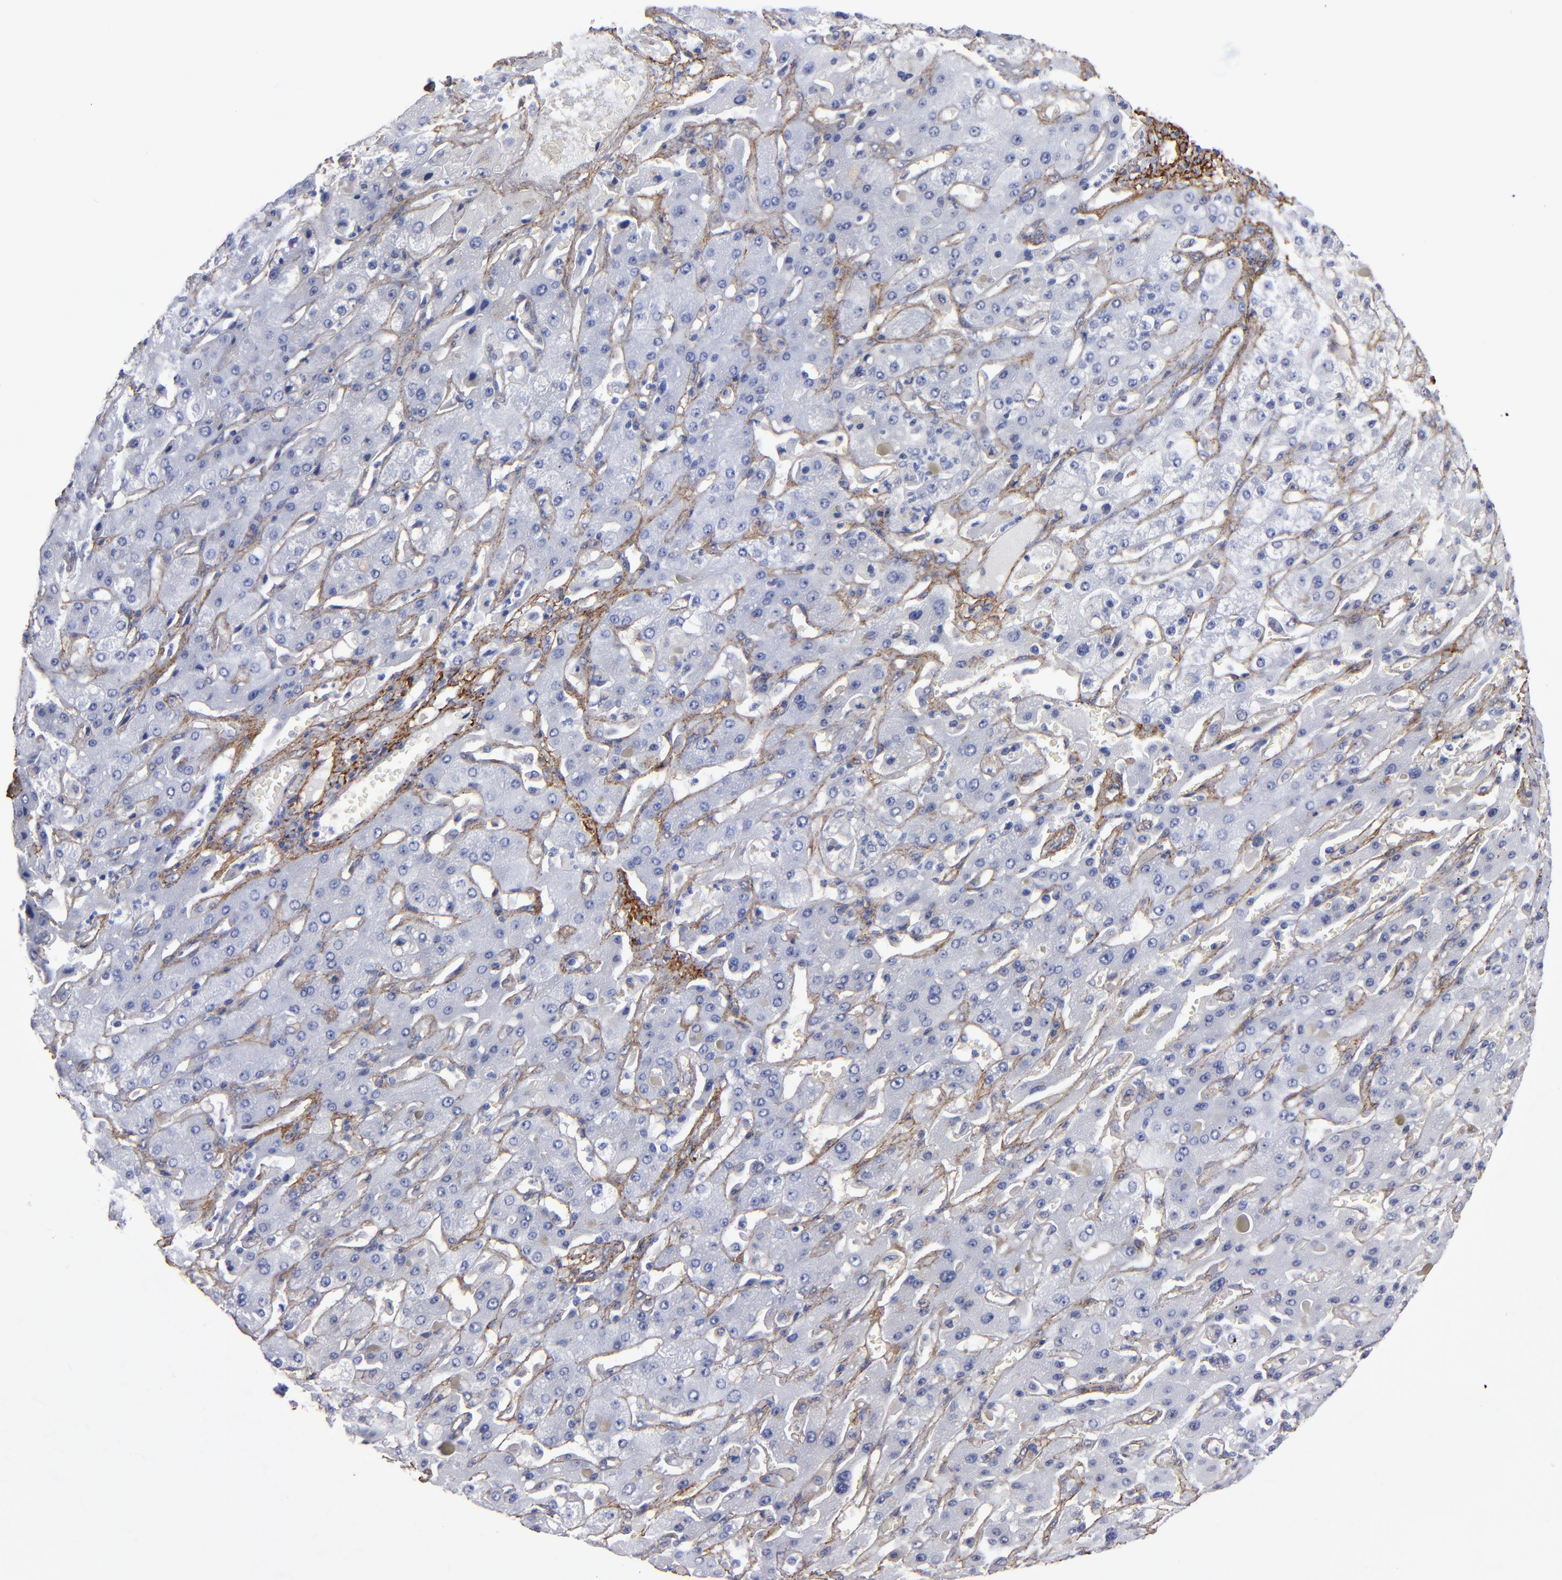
{"staining": {"intensity": "negative", "quantity": "none", "location": "none"}, "tissue": "liver cancer", "cell_type": "Tumor cells", "image_type": "cancer", "snomed": [{"axis": "morphology", "description": "Cholangiocarcinoma"}, {"axis": "topography", "description": "Liver"}], "caption": "Immunohistochemistry micrograph of liver cancer stained for a protein (brown), which reveals no expression in tumor cells.", "gene": "EMILIN1", "patient": {"sex": "female", "age": 52}}